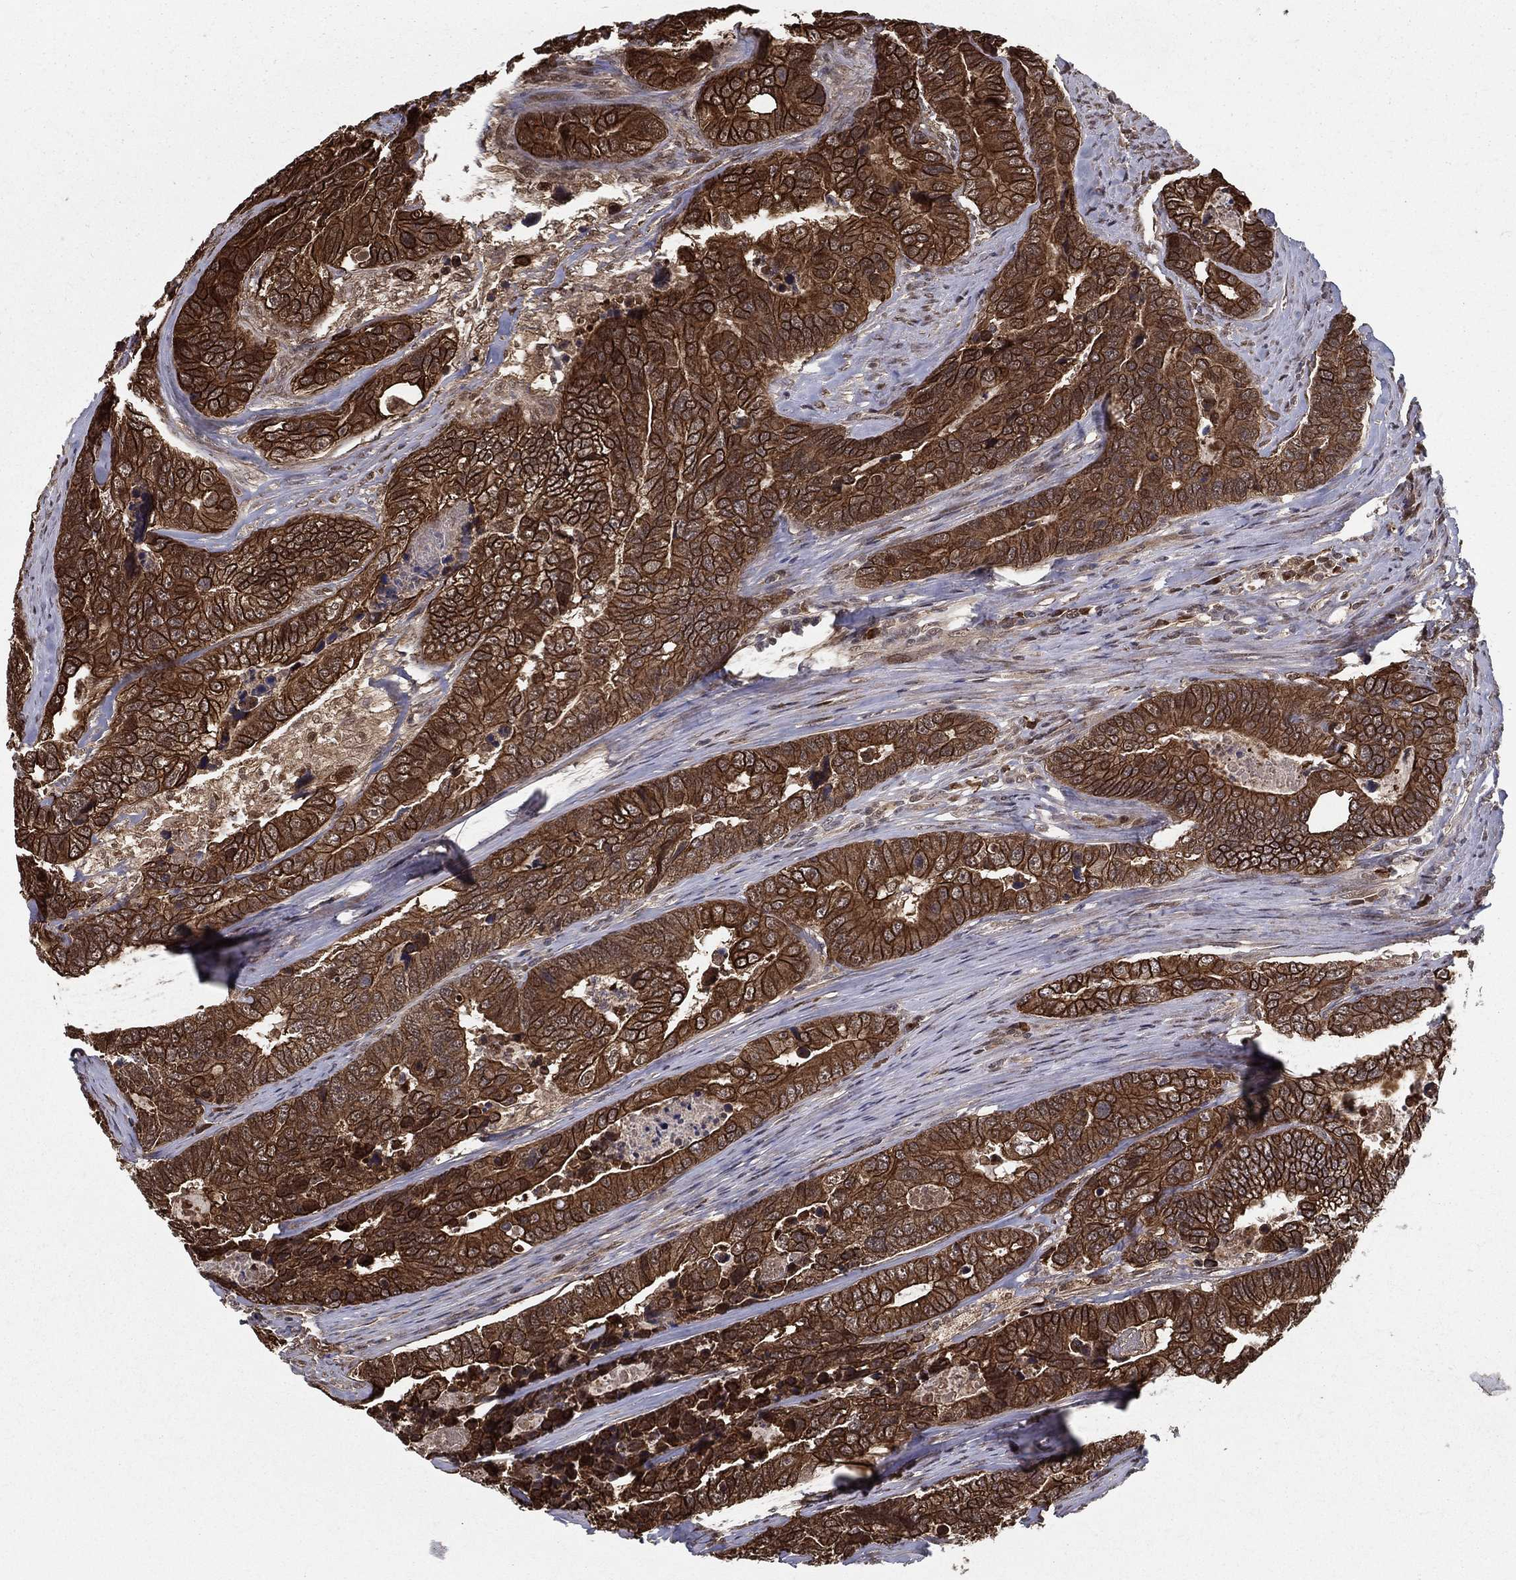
{"staining": {"intensity": "strong", "quantity": ">75%", "location": "cytoplasmic/membranous"}, "tissue": "colorectal cancer", "cell_type": "Tumor cells", "image_type": "cancer", "snomed": [{"axis": "morphology", "description": "Adenocarcinoma, NOS"}, {"axis": "topography", "description": "Colon"}], "caption": "A brown stain shows strong cytoplasmic/membranous positivity of a protein in human colorectal cancer (adenocarcinoma) tumor cells. Ihc stains the protein of interest in brown and the nuclei are stained blue.", "gene": "SLC6A6", "patient": {"sex": "female", "age": 72}}